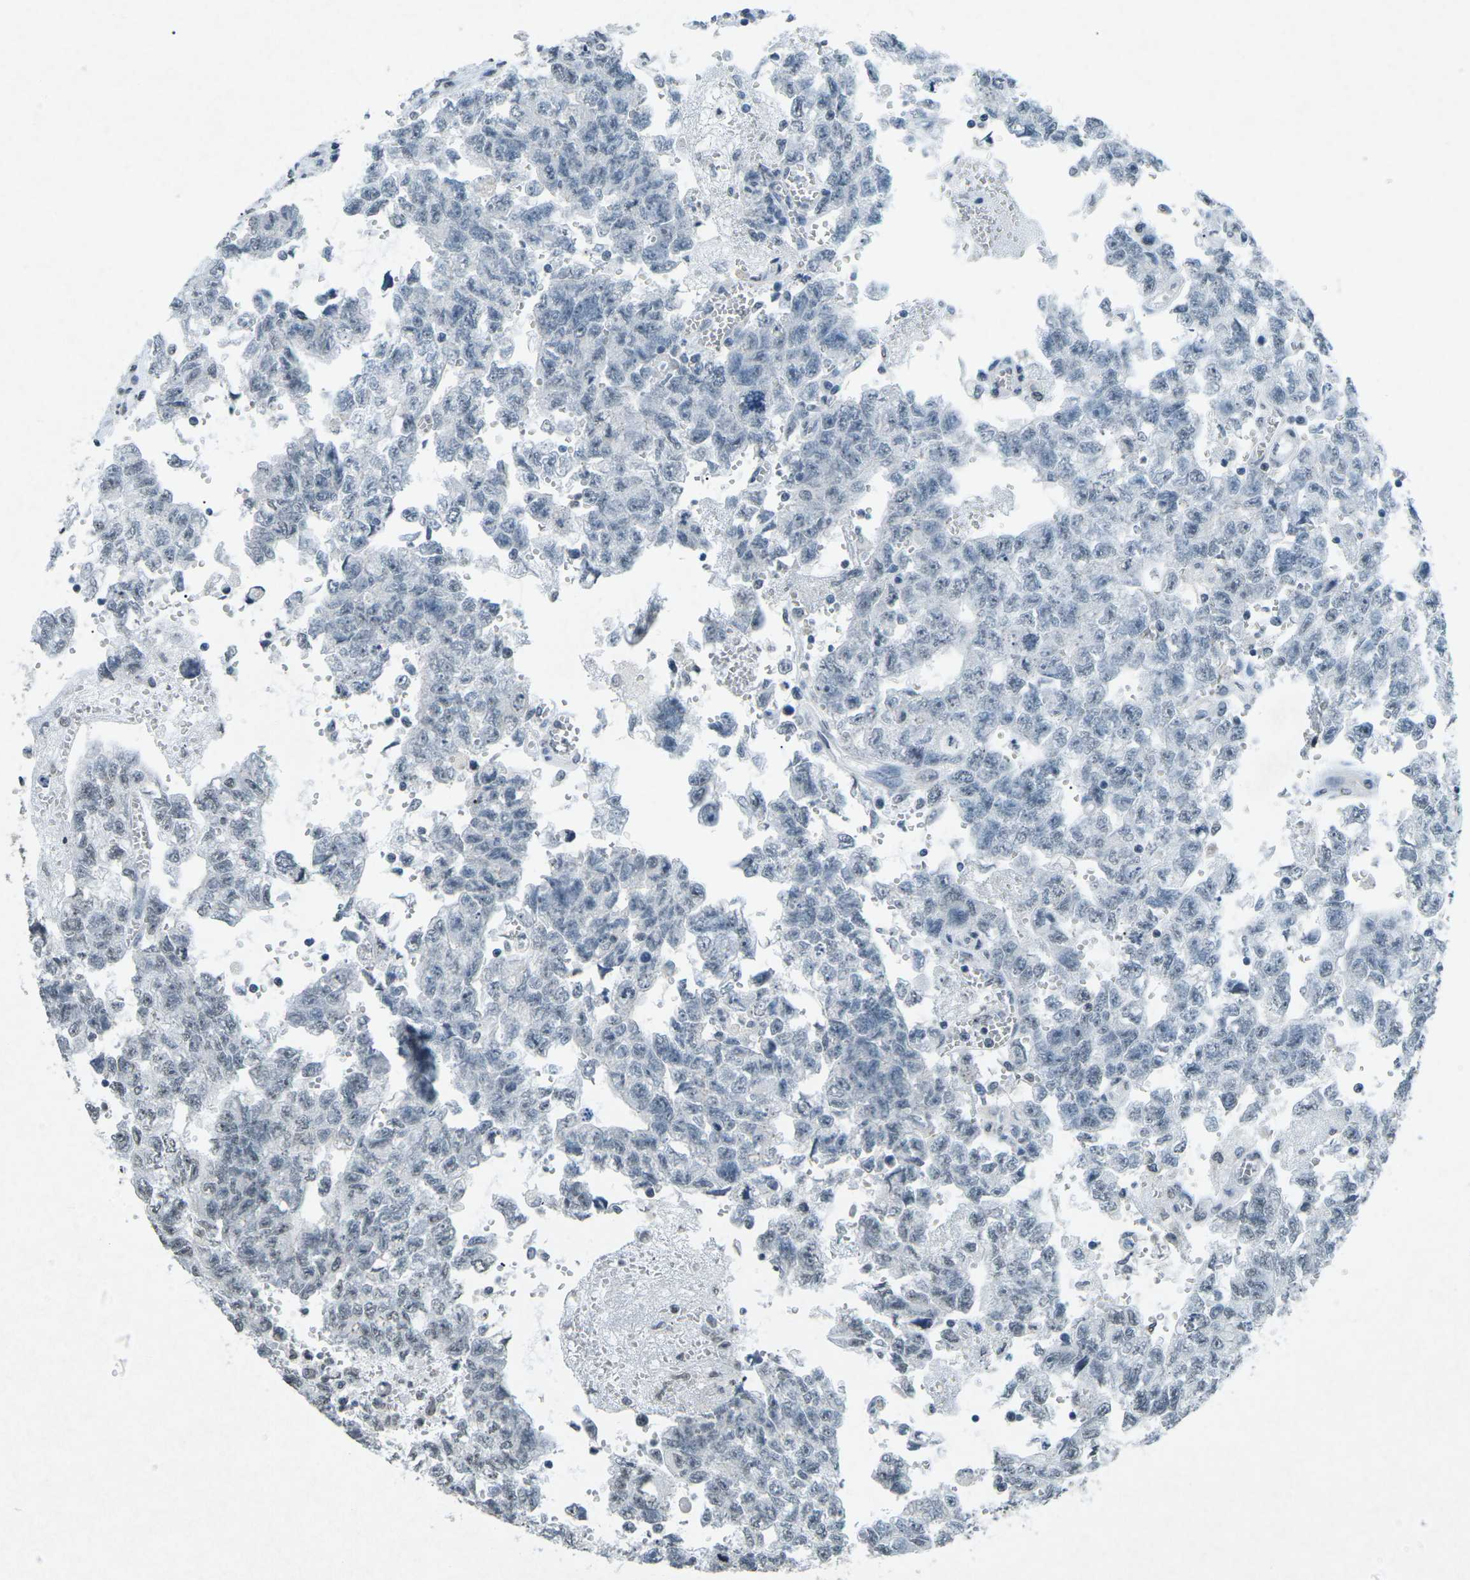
{"staining": {"intensity": "negative", "quantity": "none", "location": "none"}, "tissue": "testis cancer", "cell_type": "Tumor cells", "image_type": "cancer", "snomed": [{"axis": "morphology", "description": "Seminoma, NOS"}, {"axis": "morphology", "description": "Carcinoma, Embryonal, NOS"}, {"axis": "topography", "description": "Testis"}], "caption": "Tumor cells are negative for protein expression in human testis cancer (embryonal carcinoma).", "gene": "TFR2", "patient": {"sex": "male", "age": 38}}